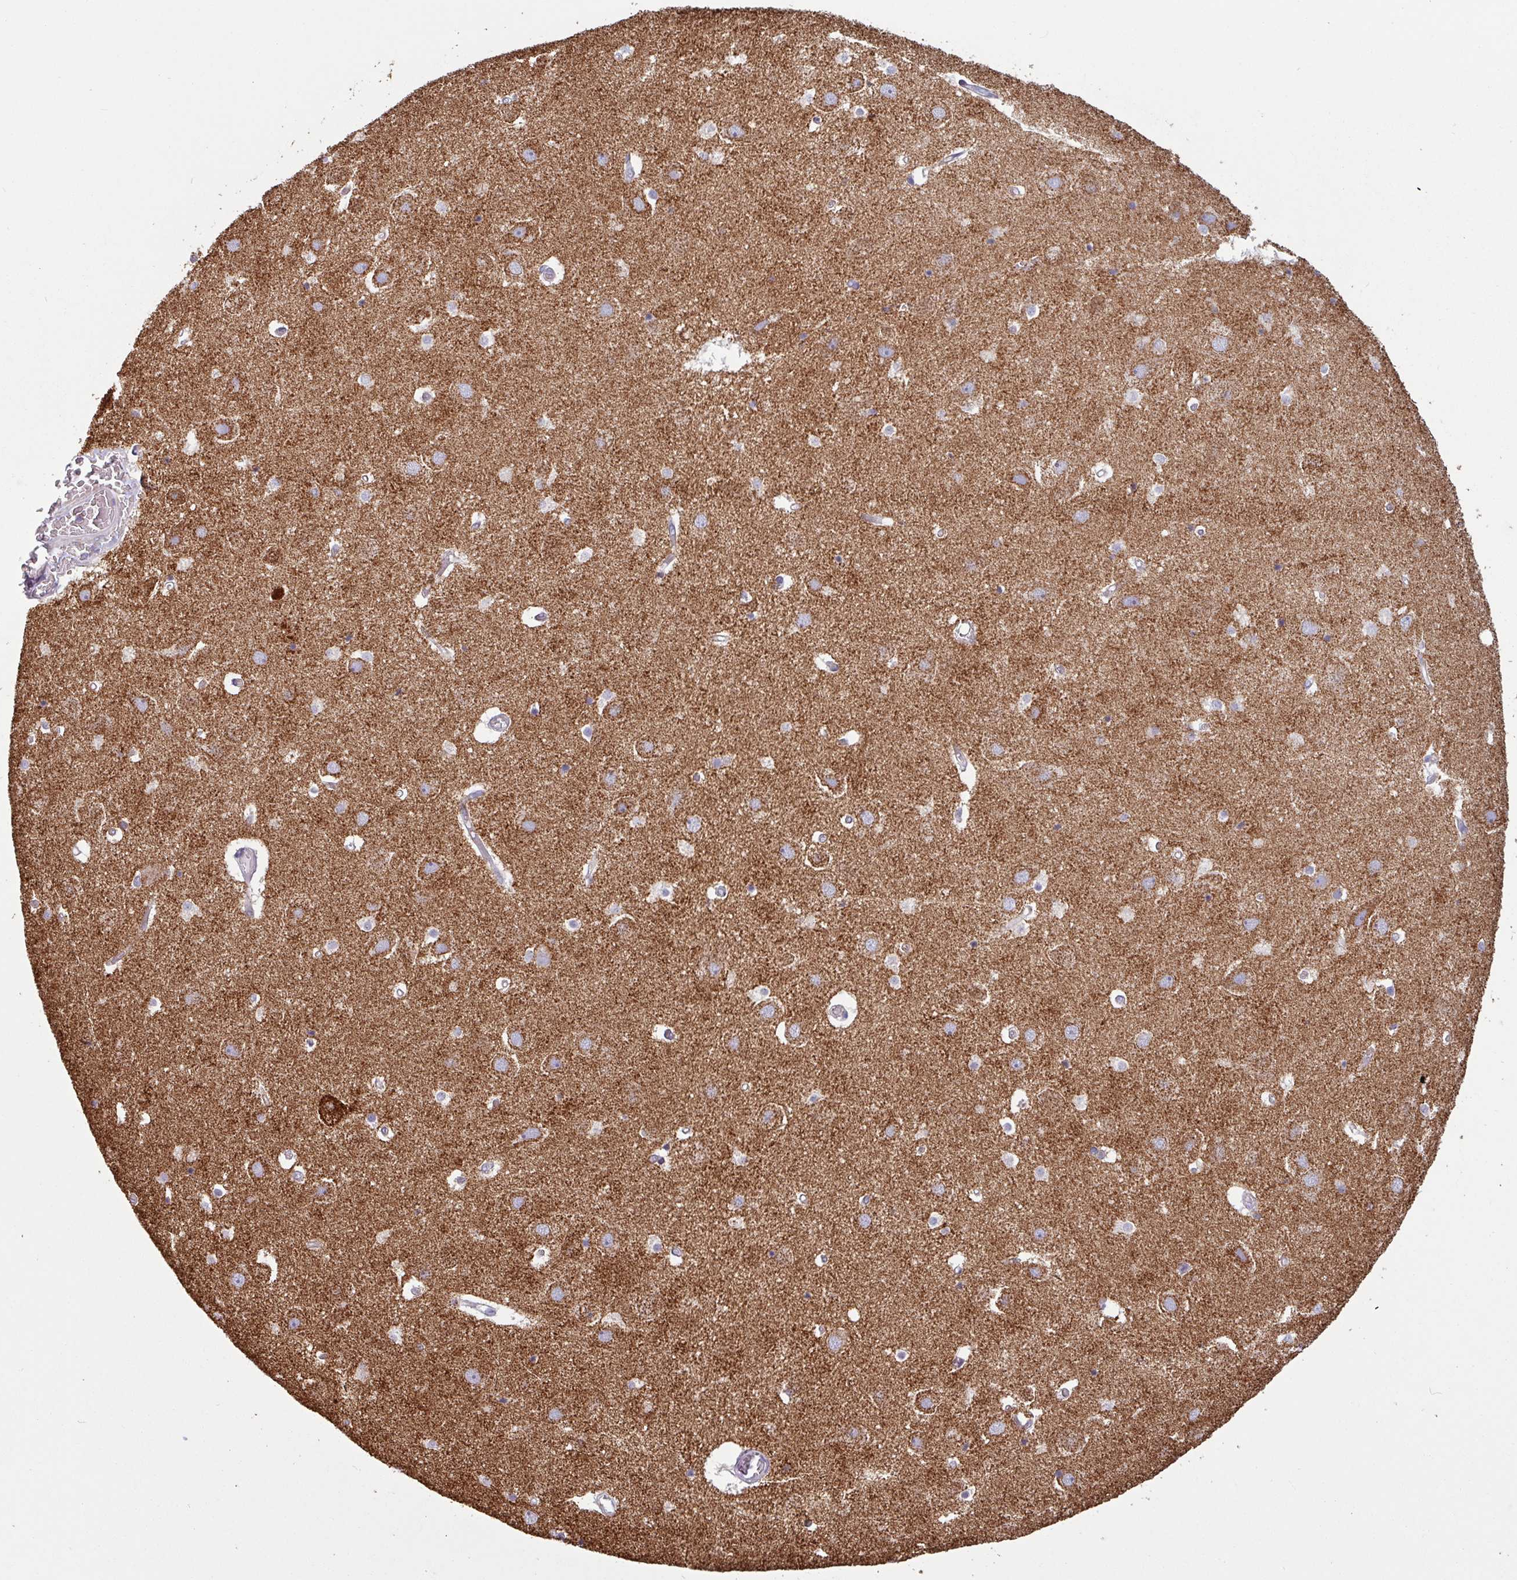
{"staining": {"intensity": "negative", "quantity": "none", "location": "none"}, "tissue": "hippocampus", "cell_type": "Glial cells", "image_type": "normal", "snomed": [{"axis": "morphology", "description": "Normal tissue, NOS"}, {"axis": "topography", "description": "Hippocampus"}], "caption": "The image shows no significant expression in glial cells of hippocampus.", "gene": "CAMK1", "patient": {"sex": "female", "age": 52}}